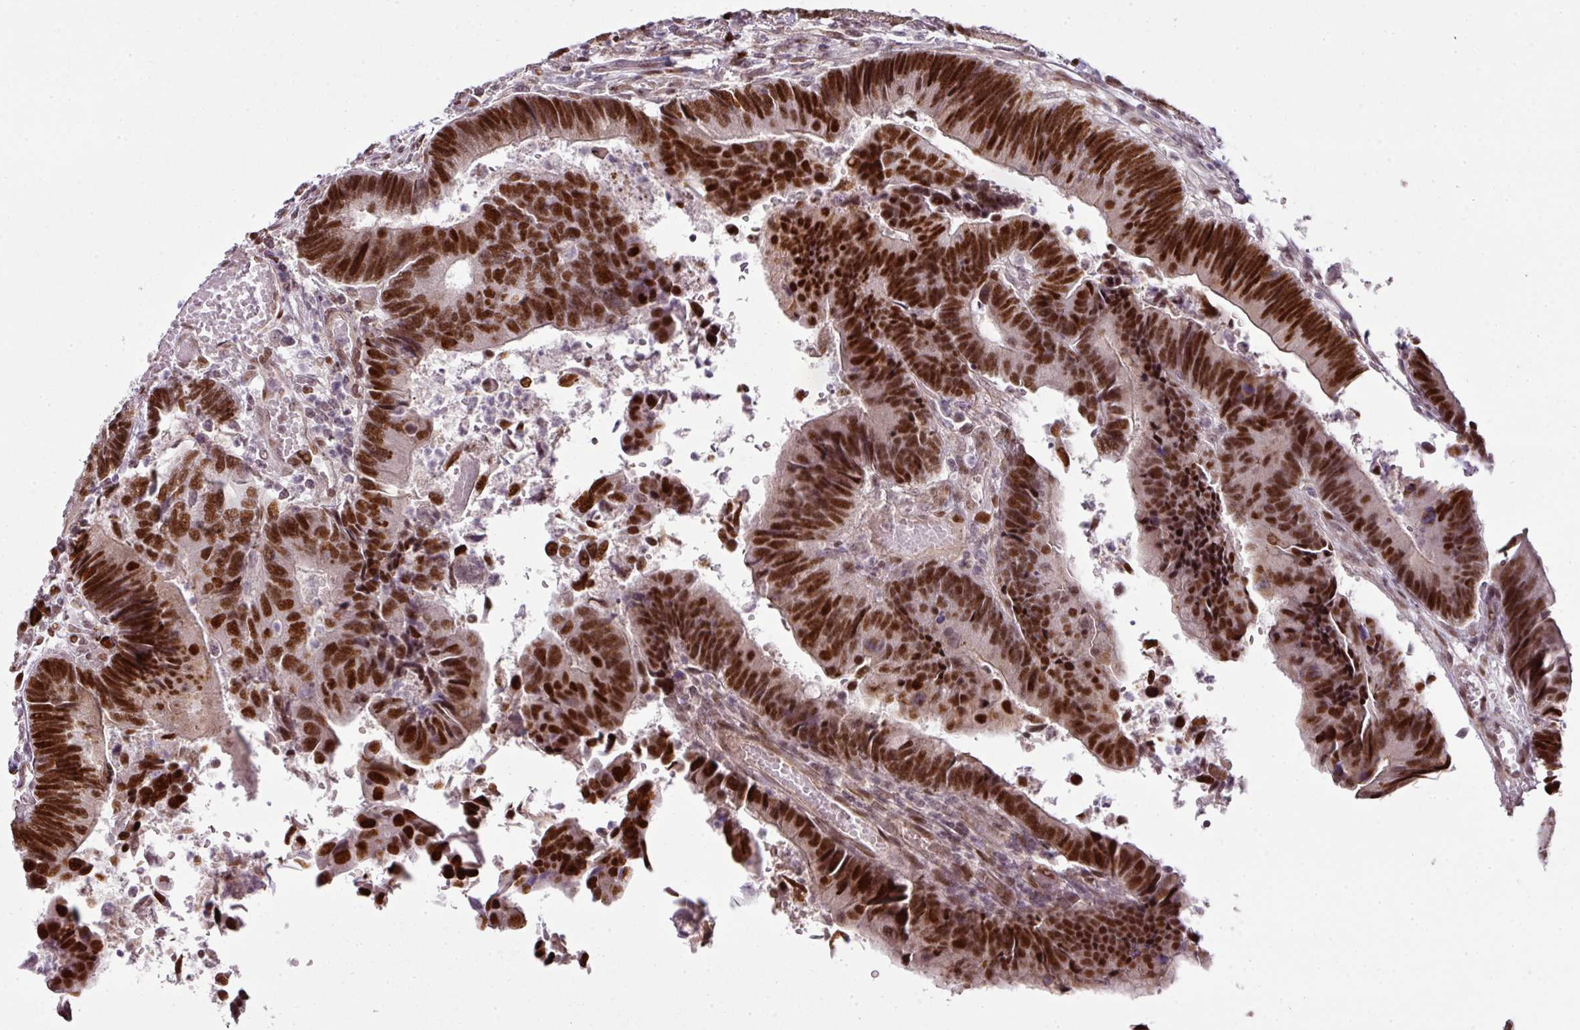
{"staining": {"intensity": "strong", "quantity": ">75%", "location": "nuclear"}, "tissue": "colorectal cancer", "cell_type": "Tumor cells", "image_type": "cancer", "snomed": [{"axis": "morphology", "description": "Adenocarcinoma, NOS"}, {"axis": "topography", "description": "Colon"}], "caption": "Brown immunohistochemical staining in adenocarcinoma (colorectal) exhibits strong nuclear expression in about >75% of tumor cells.", "gene": "MYSM1", "patient": {"sex": "female", "age": 67}}